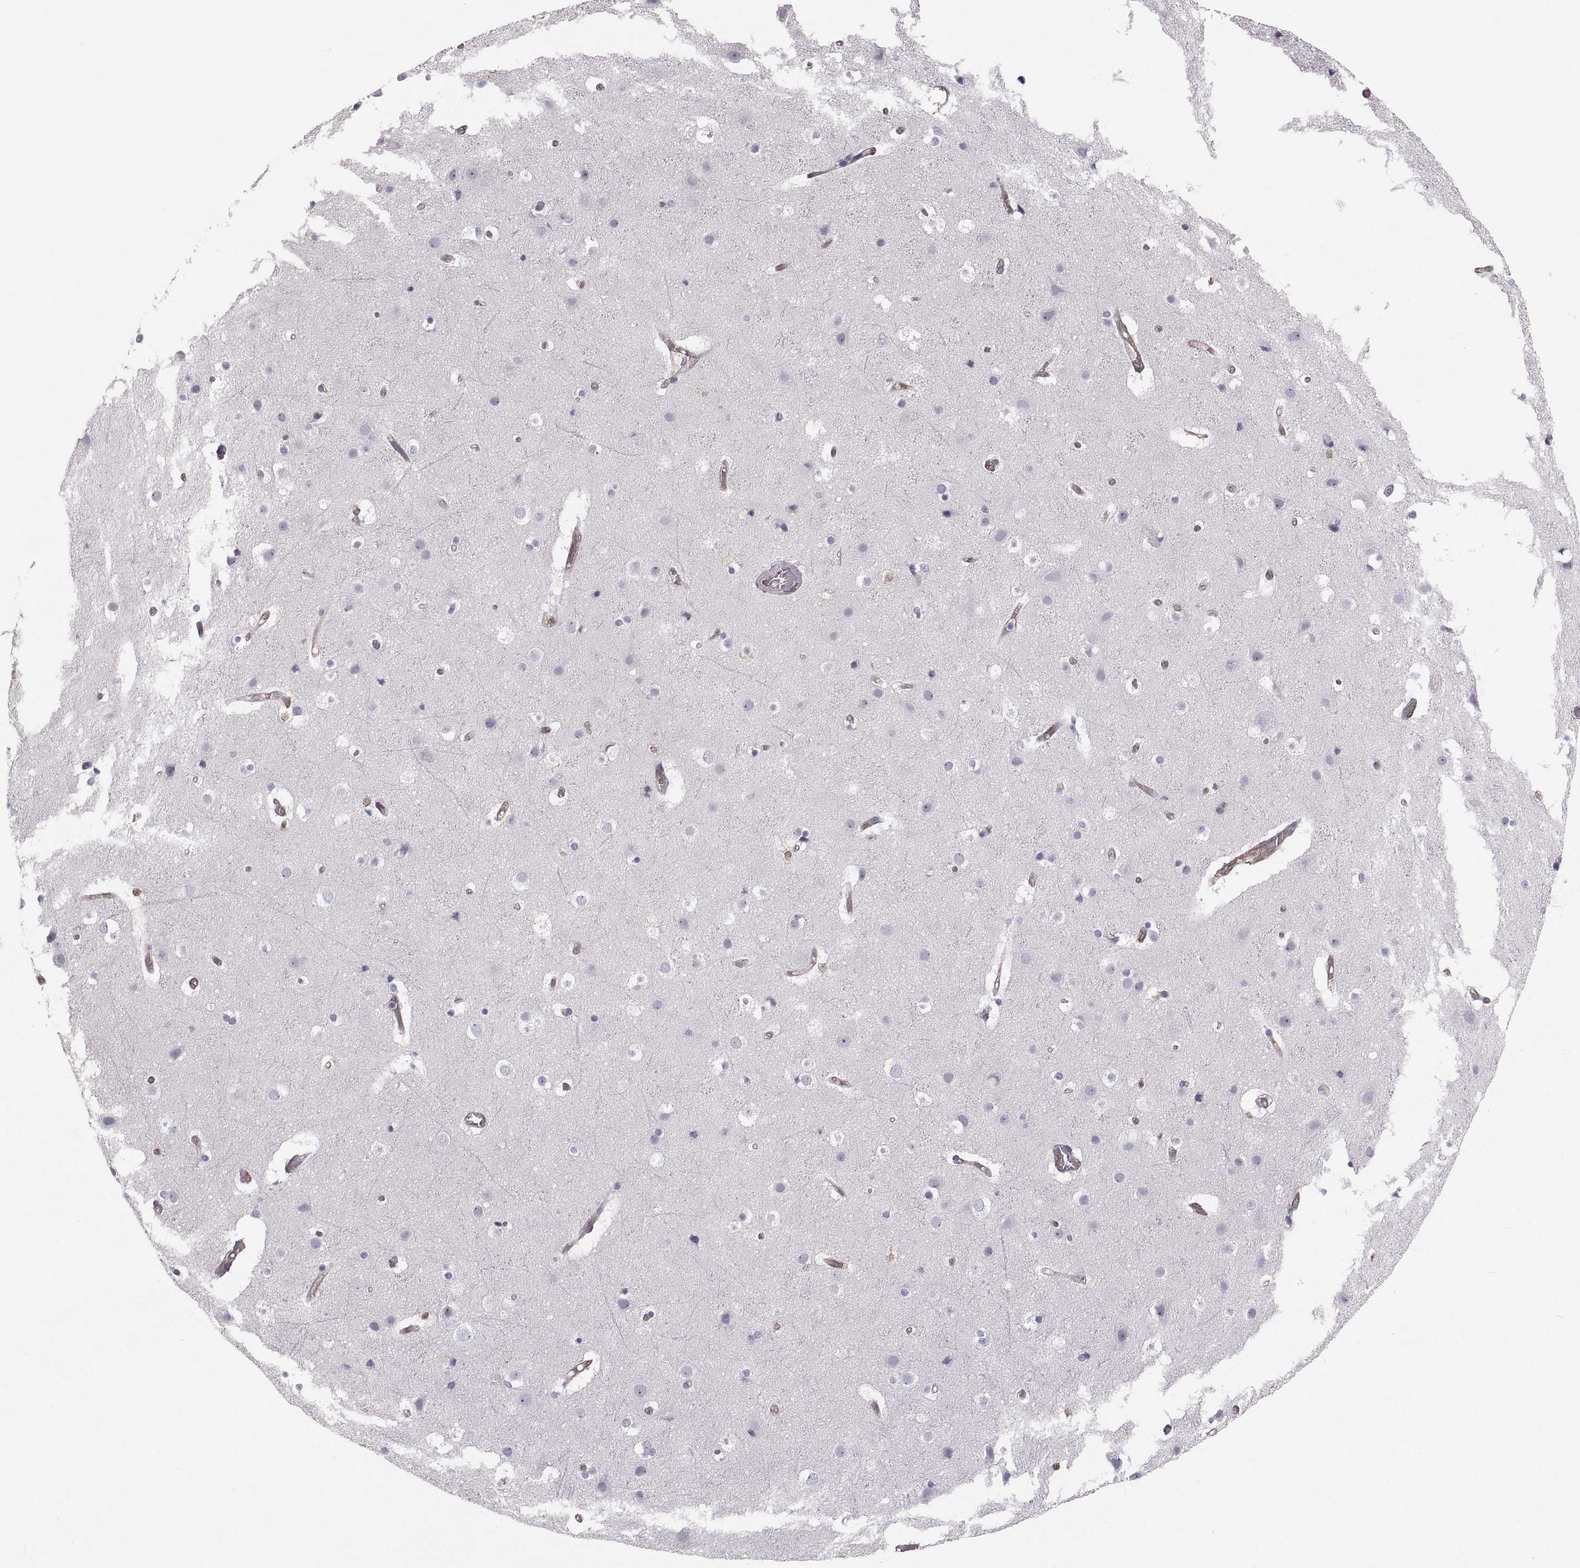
{"staining": {"intensity": "weak", "quantity": ">75%", "location": "cytoplasmic/membranous"}, "tissue": "cerebral cortex", "cell_type": "Endothelial cells", "image_type": "normal", "snomed": [{"axis": "morphology", "description": "Normal tissue, NOS"}, {"axis": "topography", "description": "Cerebral cortex"}], "caption": "A brown stain shows weak cytoplasmic/membranous staining of a protein in endothelial cells of normal cerebral cortex. Ihc stains the protein of interest in brown and the nuclei are stained blue.", "gene": "PGM5", "patient": {"sex": "female", "age": 52}}